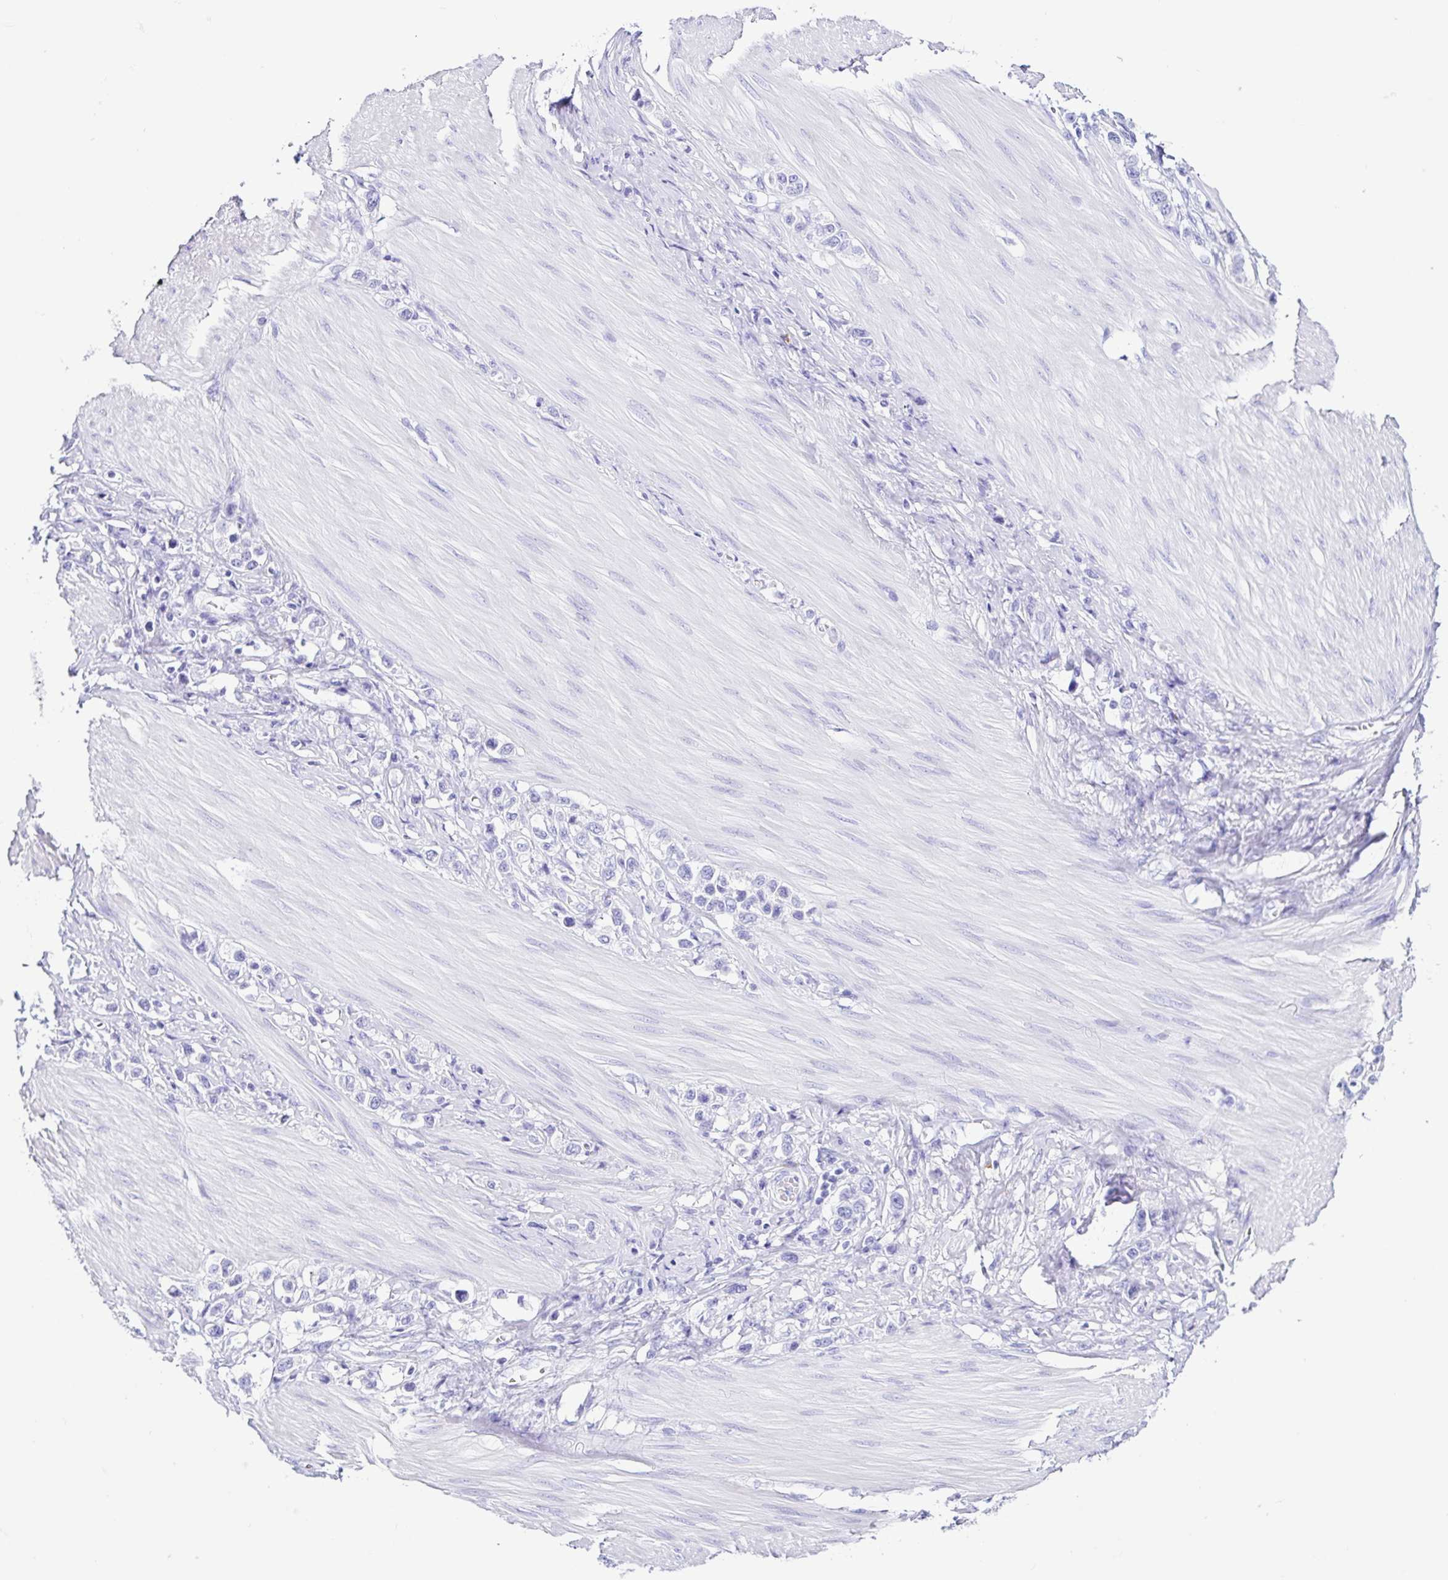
{"staining": {"intensity": "negative", "quantity": "none", "location": "none"}, "tissue": "stomach cancer", "cell_type": "Tumor cells", "image_type": "cancer", "snomed": [{"axis": "morphology", "description": "Adenocarcinoma, NOS"}, {"axis": "topography", "description": "Stomach"}], "caption": "This is an immunohistochemistry (IHC) image of human stomach cancer. There is no expression in tumor cells.", "gene": "PIGF", "patient": {"sex": "female", "age": 65}}